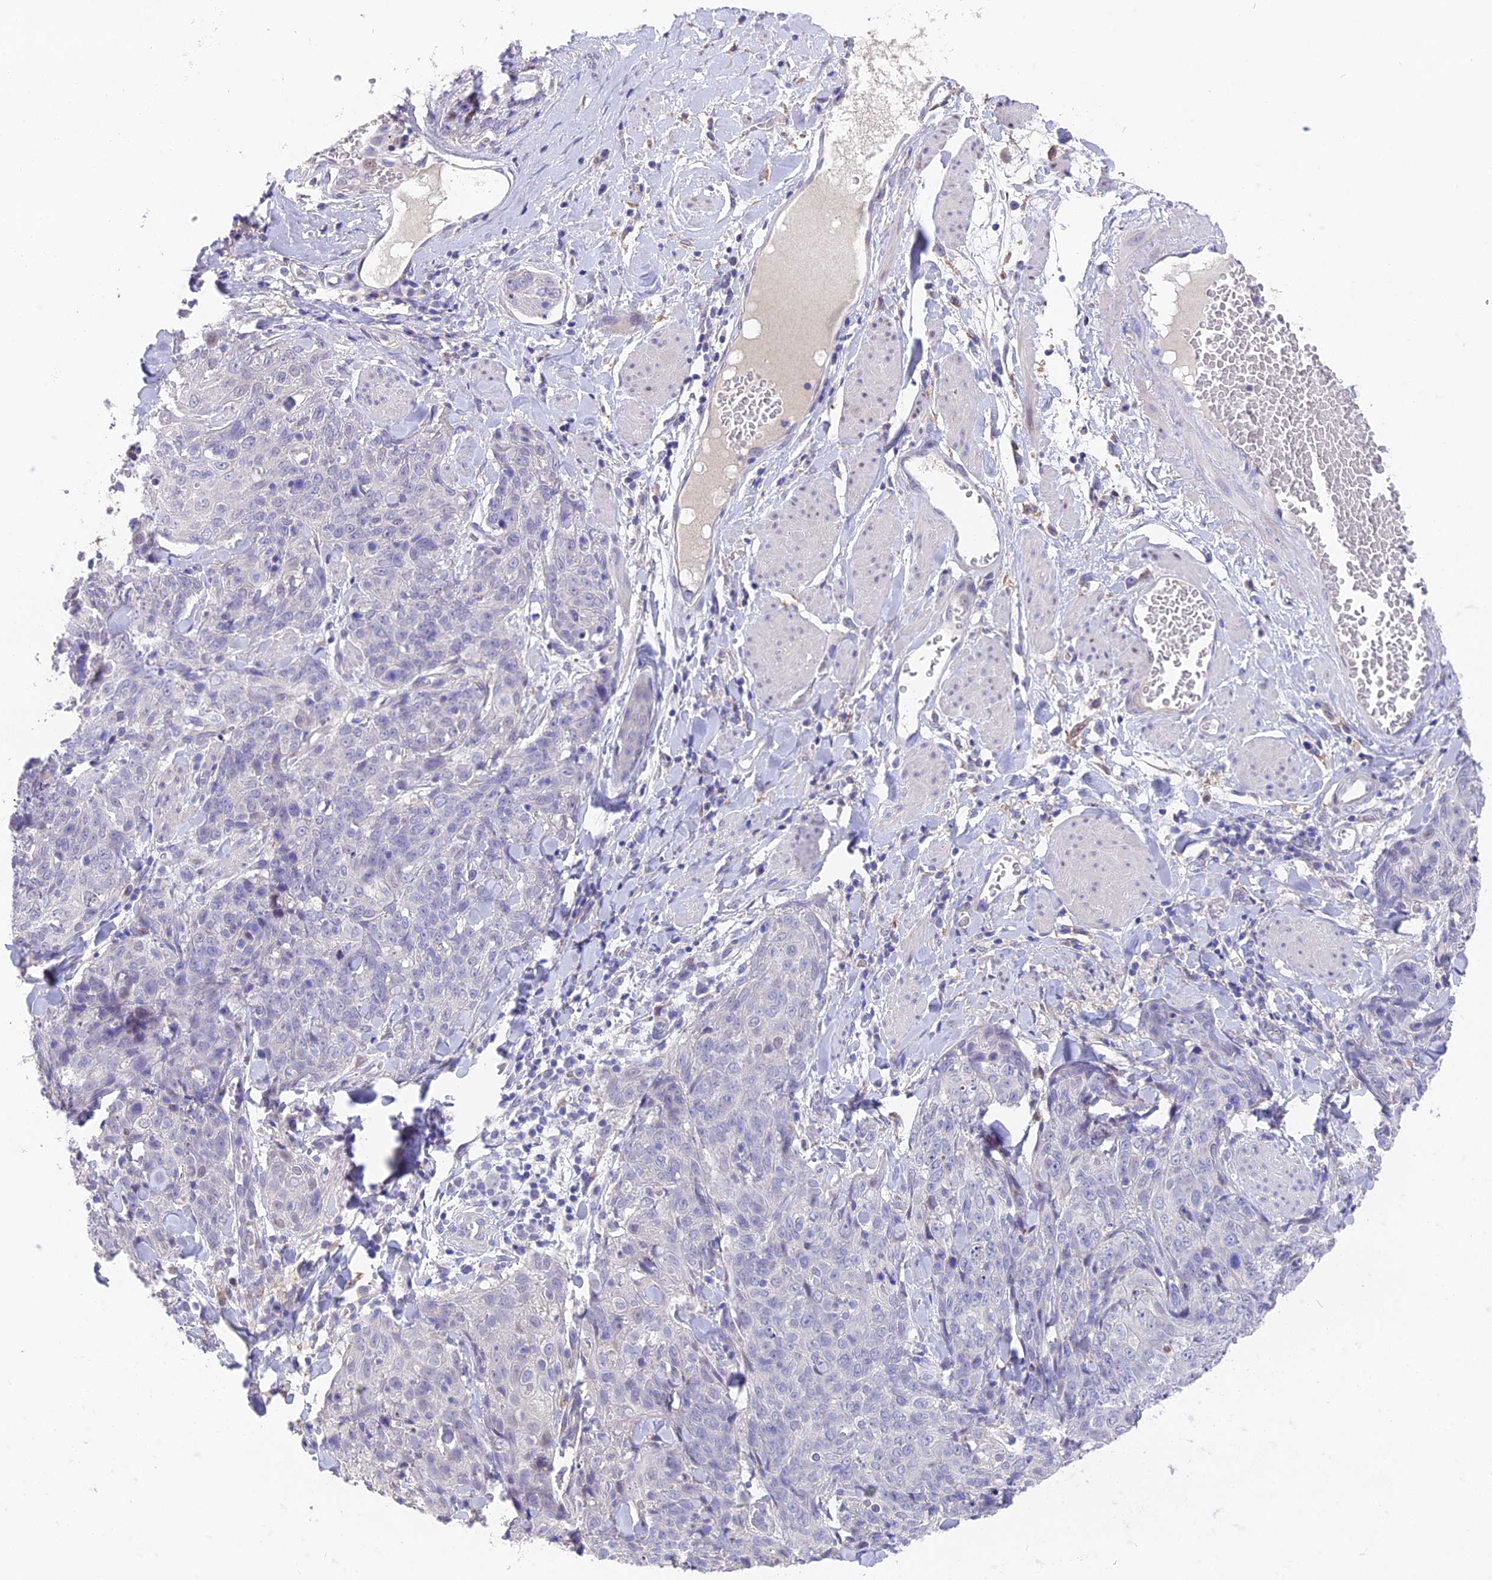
{"staining": {"intensity": "negative", "quantity": "none", "location": "none"}, "tissue": "skin cancer", "cell_type": "Tumor cells", "image_type": "cancer", "snomed": [{"axis": "morphology", "description": "Squamous cell carcinoma, NOS"}, {"axis": "topography", "description": "Skin"}, {"axis": "topography", "description": "Vulva"}], "caption": "An image of skin cancer (squamous cell carcinoma) stained for a protein exhibits no brown staining in tumor cells.", "gene": "PUS10", "patient": {"sex": "female", "age": 85}}